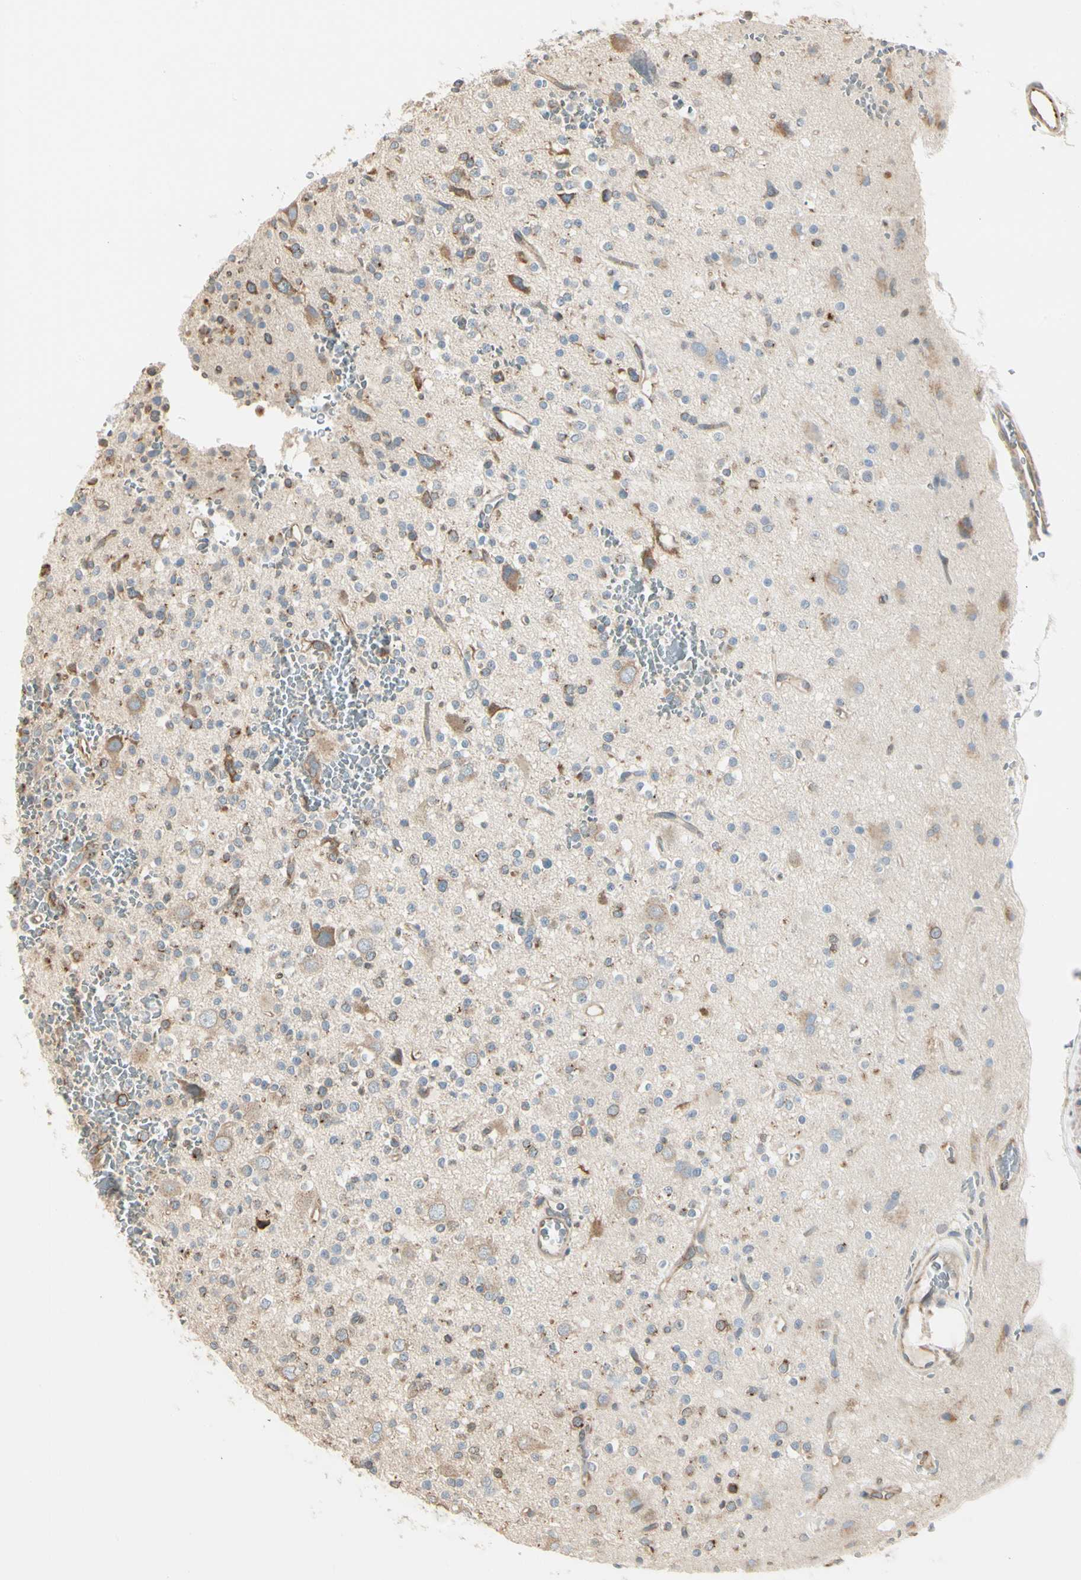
{"staining": {"intensity": "weak", "quantity": "<25%", "location": "cytoplasmic/membranous"}, "tissue": "glioma", "cell_type": "Tumor cells", "image_type": "cancer", "snomed": [{"axis": "morphology", "description": "Glioma, malignant, High grade"}, {"axis": "topography", "description": "Brain"}], "caption": "Tumor cells are negative for brown protein staining in glioma. (Immunohistochemistry, brightfield microscopy, high magnification).", "gene": "NUCB2", "patient": {"sex": "male", "age": 47}}